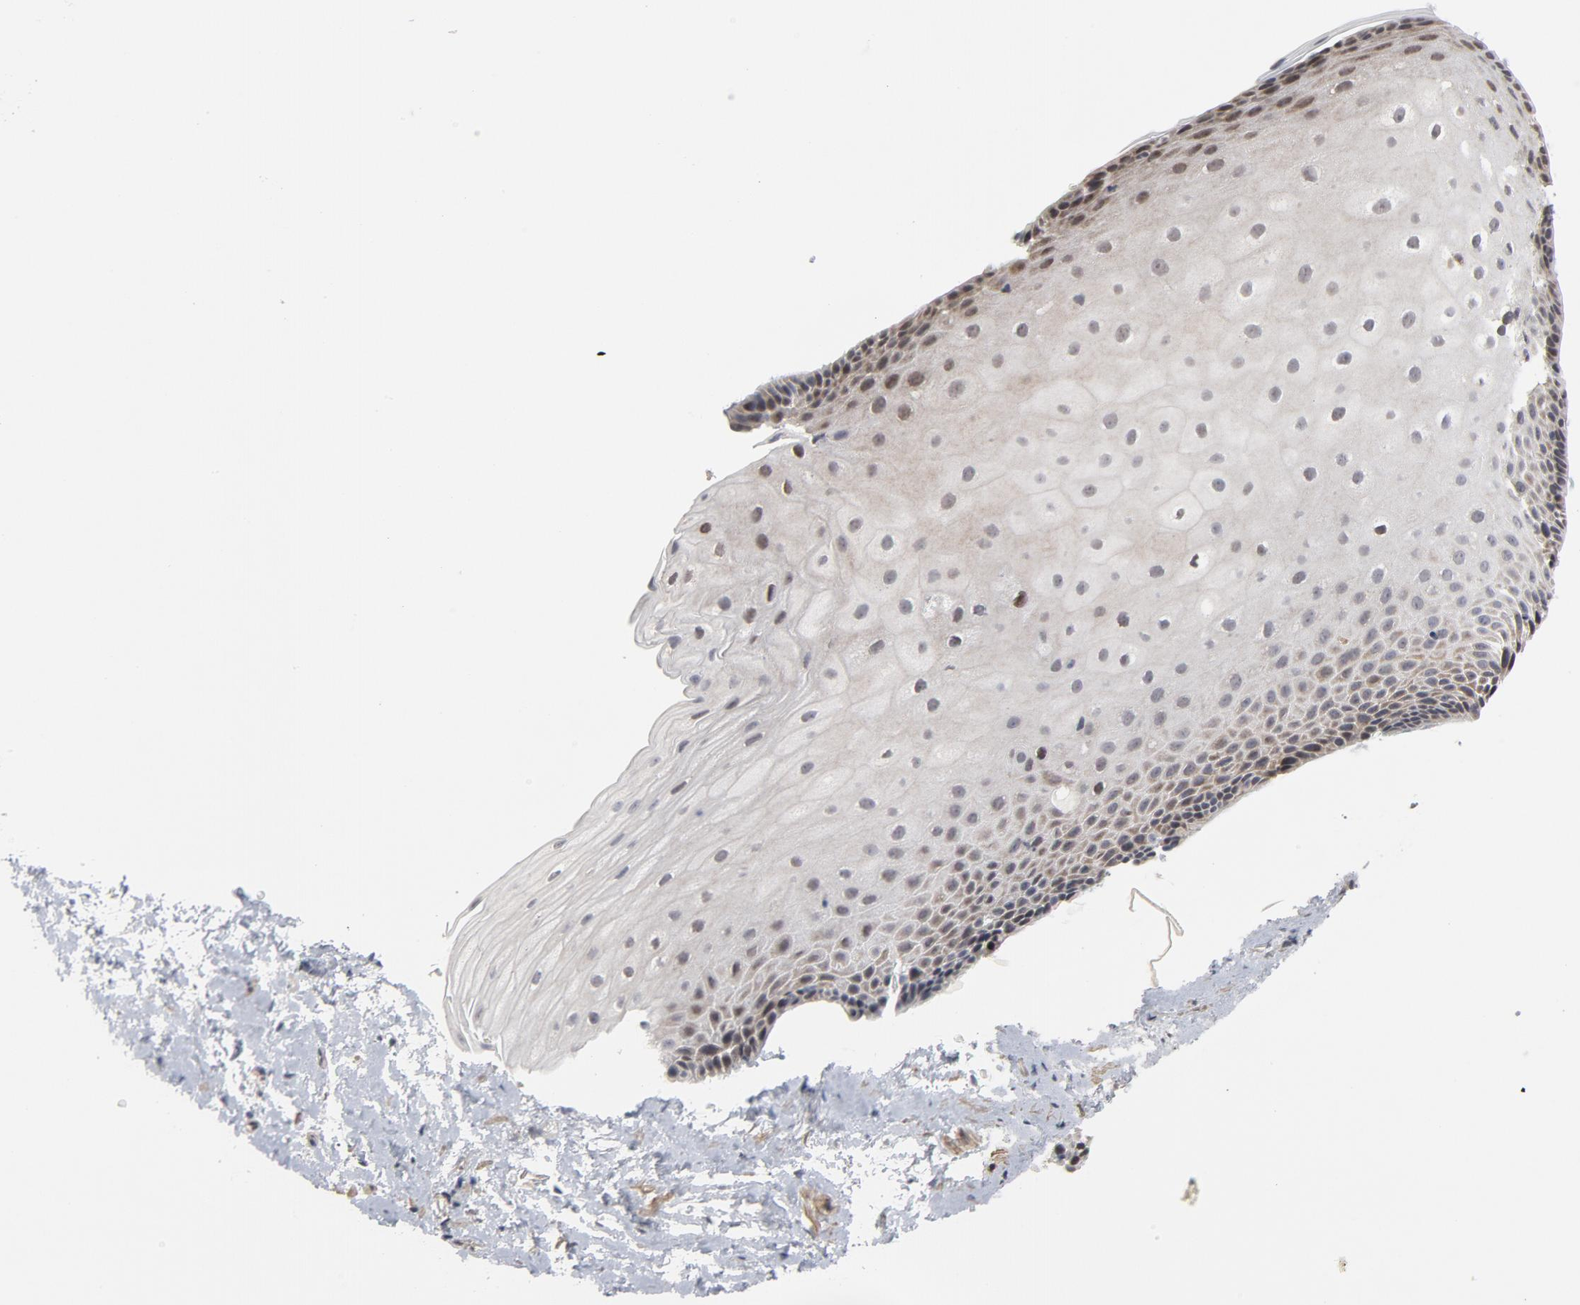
{"staining": {"intensity": "moderate", "quantity": "<25%", "location": "cytoplasmic/membranous"}, "tissue": "esophagus", "cell_type": "Squamous epithelial cells", "image_type": "normal", "snomed": [{"axis": "morphology", "description": "Normal tissue, NOS"}, {"axis": "topography", "description": "Esophagus"}], "caption": "Esophagus stained with DAB immunohistochemistry displays low levels of moderate cytoplasmic/membranous expression in about <25% of squamous epithelial cells.", "gene": "PPP1R1B", "patient": {"sex": "female", "age": 70}}